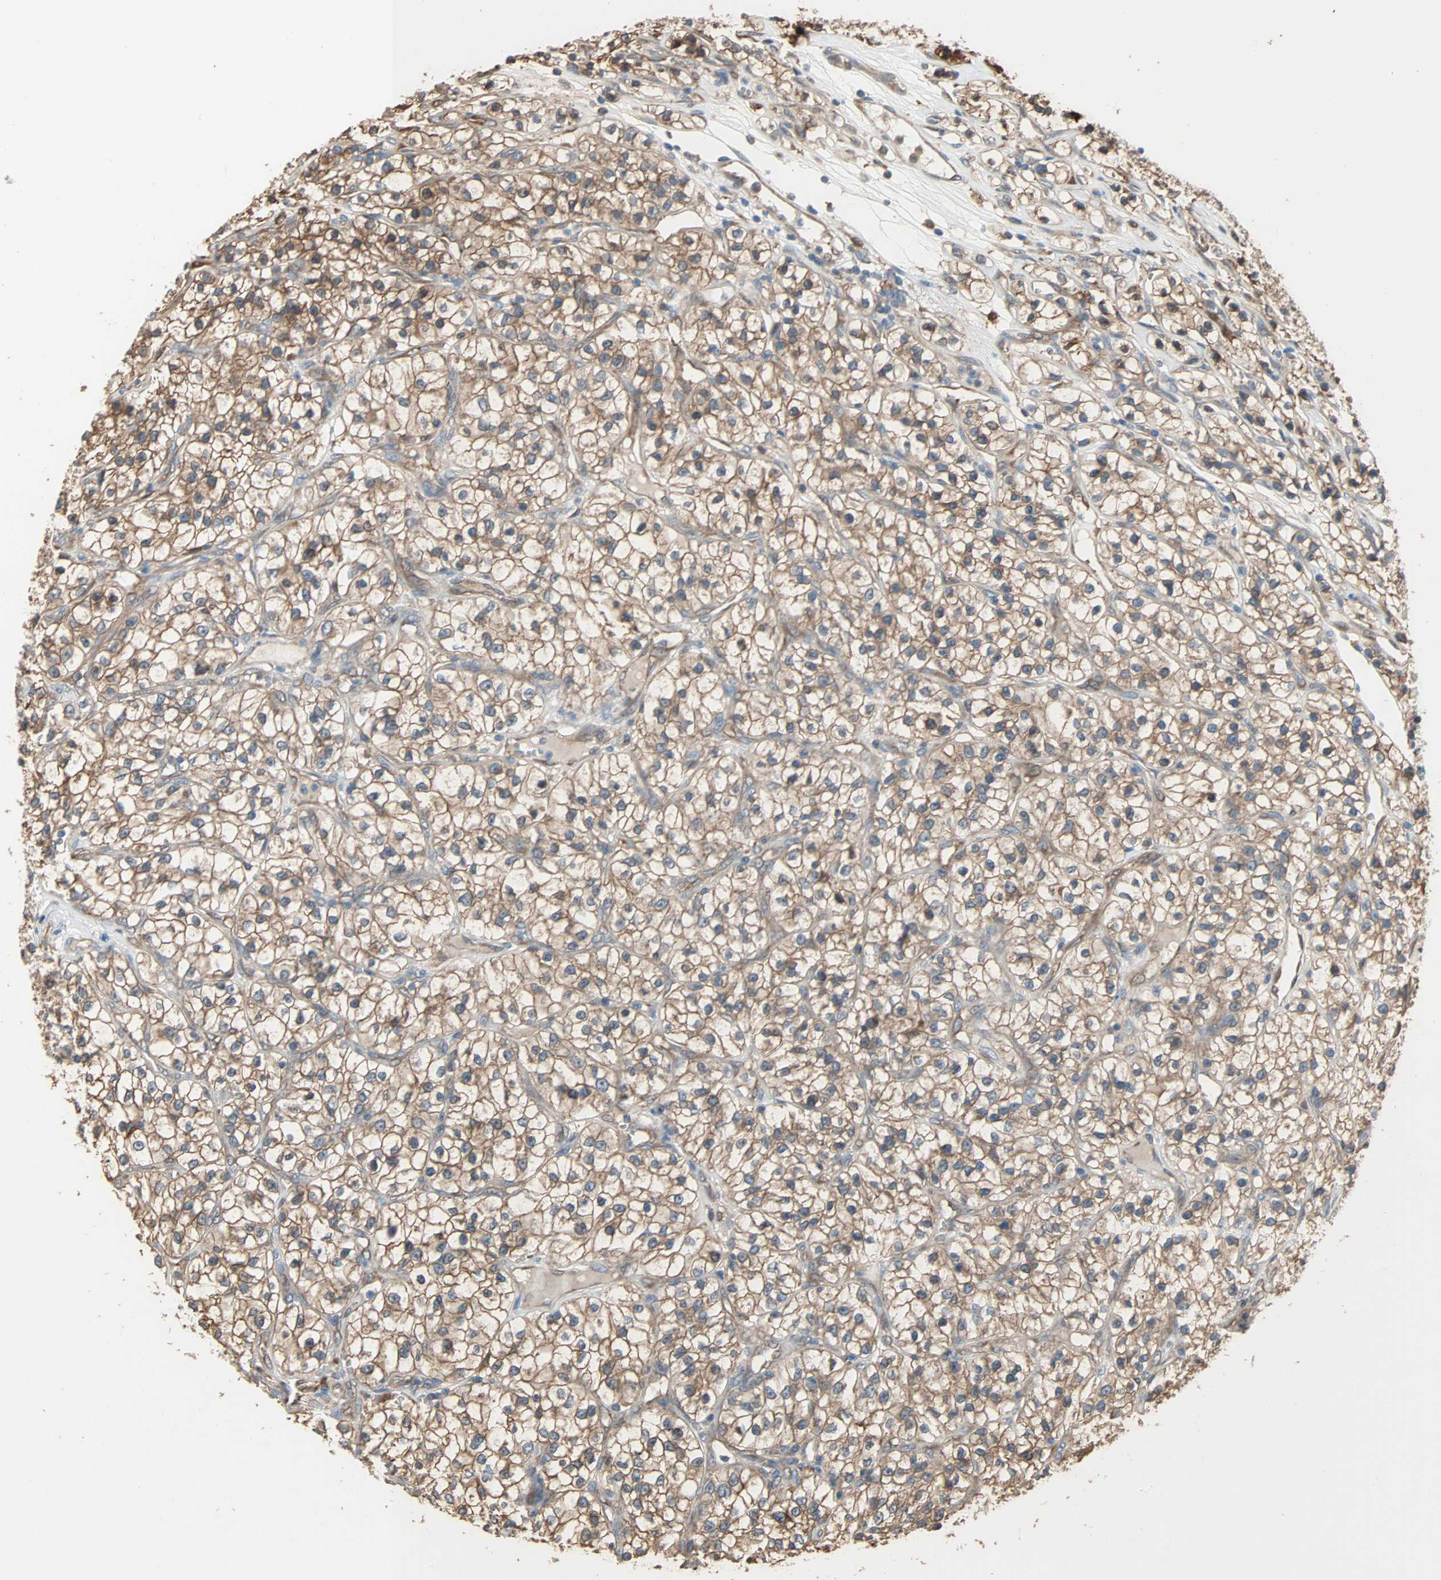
{"staining": {"intensity": "moderate", "quantity": ">75%", "location": "cytoplasmic/membranous"}, "tissue": "renal cancer", "cell_type": "Tumor cells", "image_type": "cancer", "snomed": [{"axis": "morphology", "description": "Adenocarcinoma, NOS"}, {"axis": "topography", "description": "Kidney"}], "caption": "Renal cancer stained with DAB (3,3'-diaminobenzidine) IHC shows medium levels of moderate cytoplasmic/membranous positivity in about >75% of tumor cells.", "gene": "PRDX1", "patient": {"sex": "female", "age": 57}}